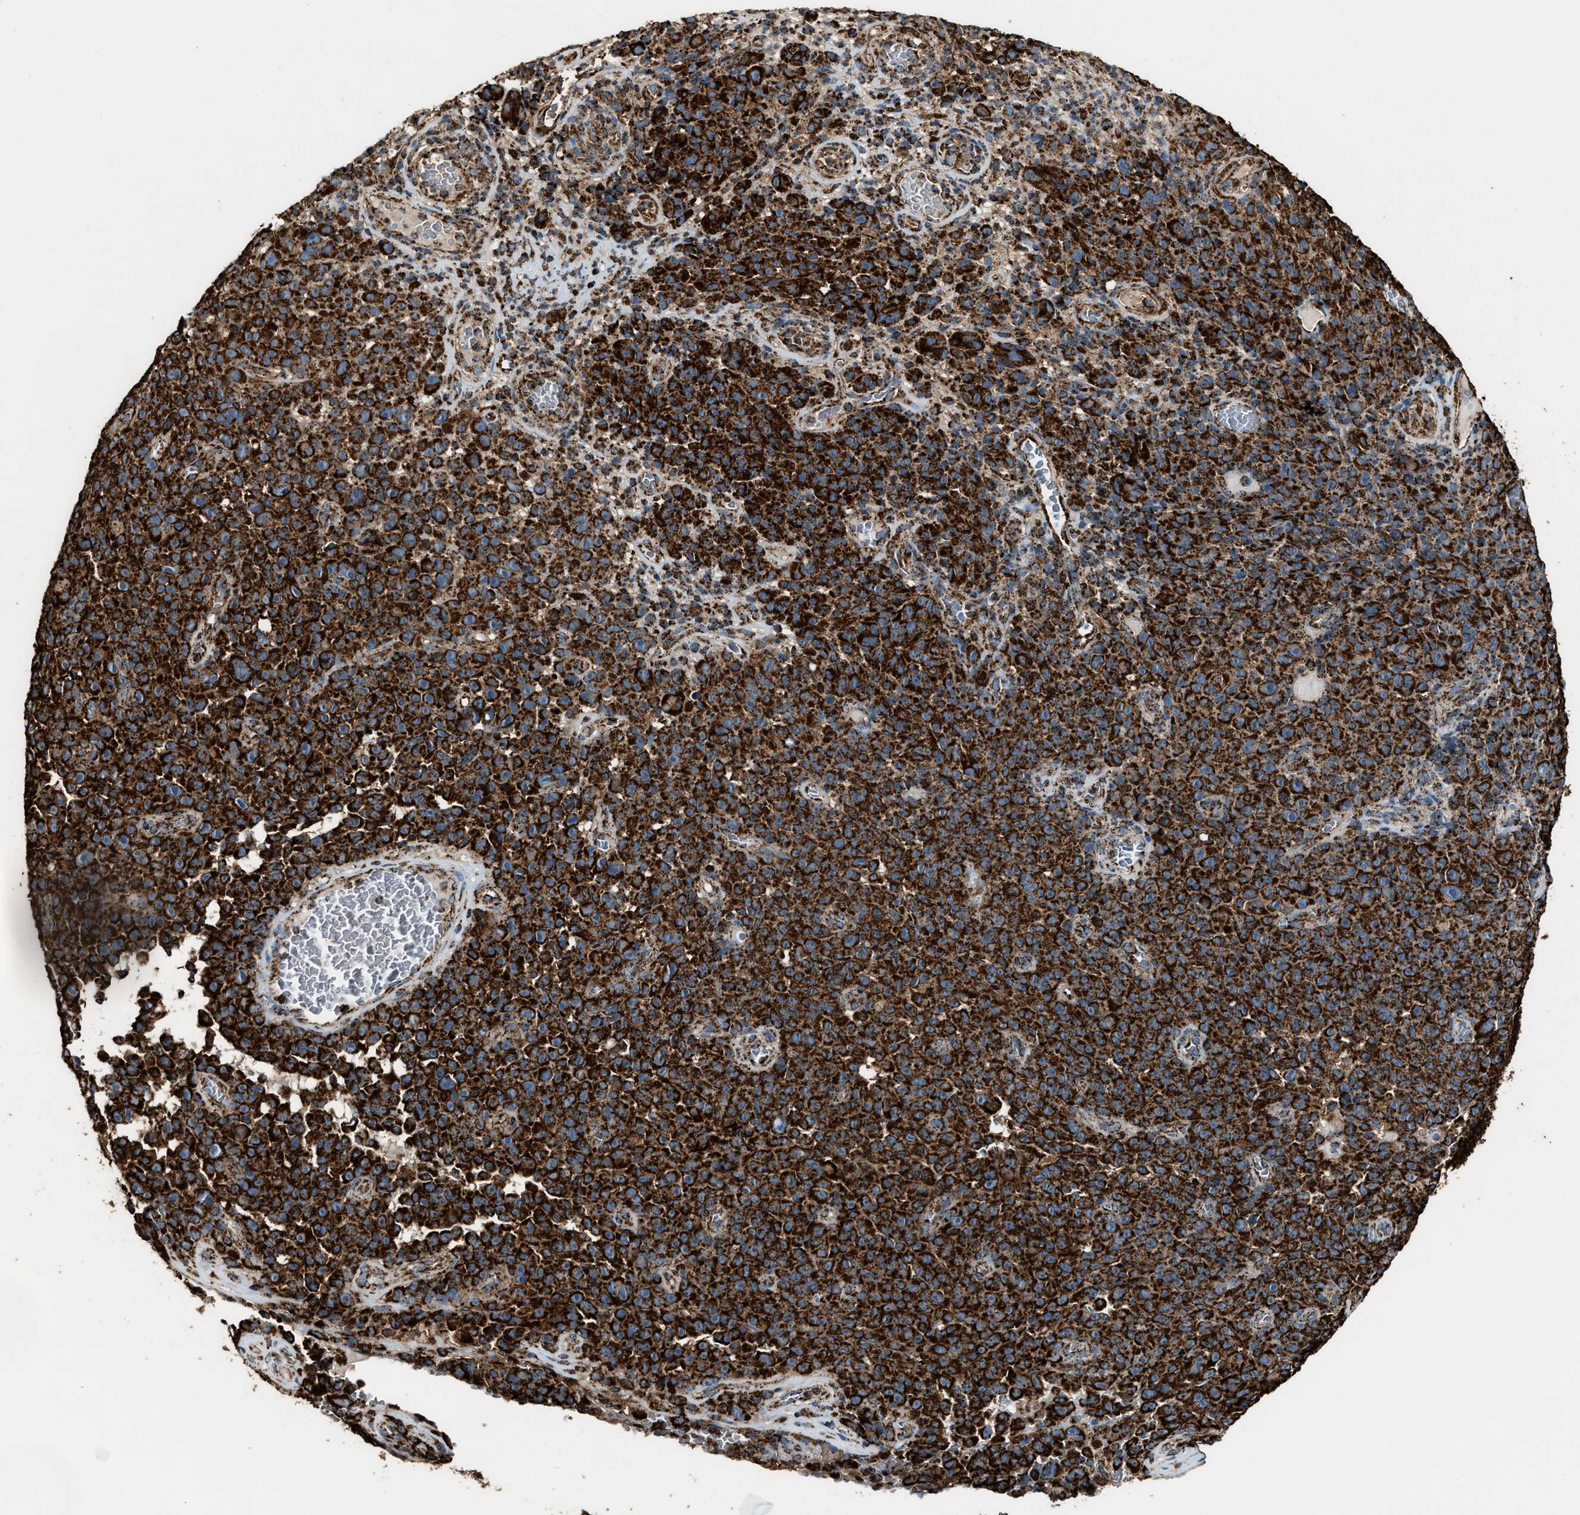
{"staining": {"intensity": "strong", "quantity": ">75%", "location": "cytoplasmic/membranous"}, "tissue": "melanoma", "cell_type": "Tumor cells", "image_type": "cancer", "snomed": [{"axis": "morphology", "description": "Malignant melanoma, NOS"}, {"axis": "topography", "description": "Skin"}], "caption": "An immunohistochemistry (IHC) photomicrograph of neoplastic tissue is shown. Protein staining in brown shows strong cytoplasmic/membranous positivity in melanoma within tumor cells.", "gene": "MDH2", "patient": {"sex": "female", "age": 82}}